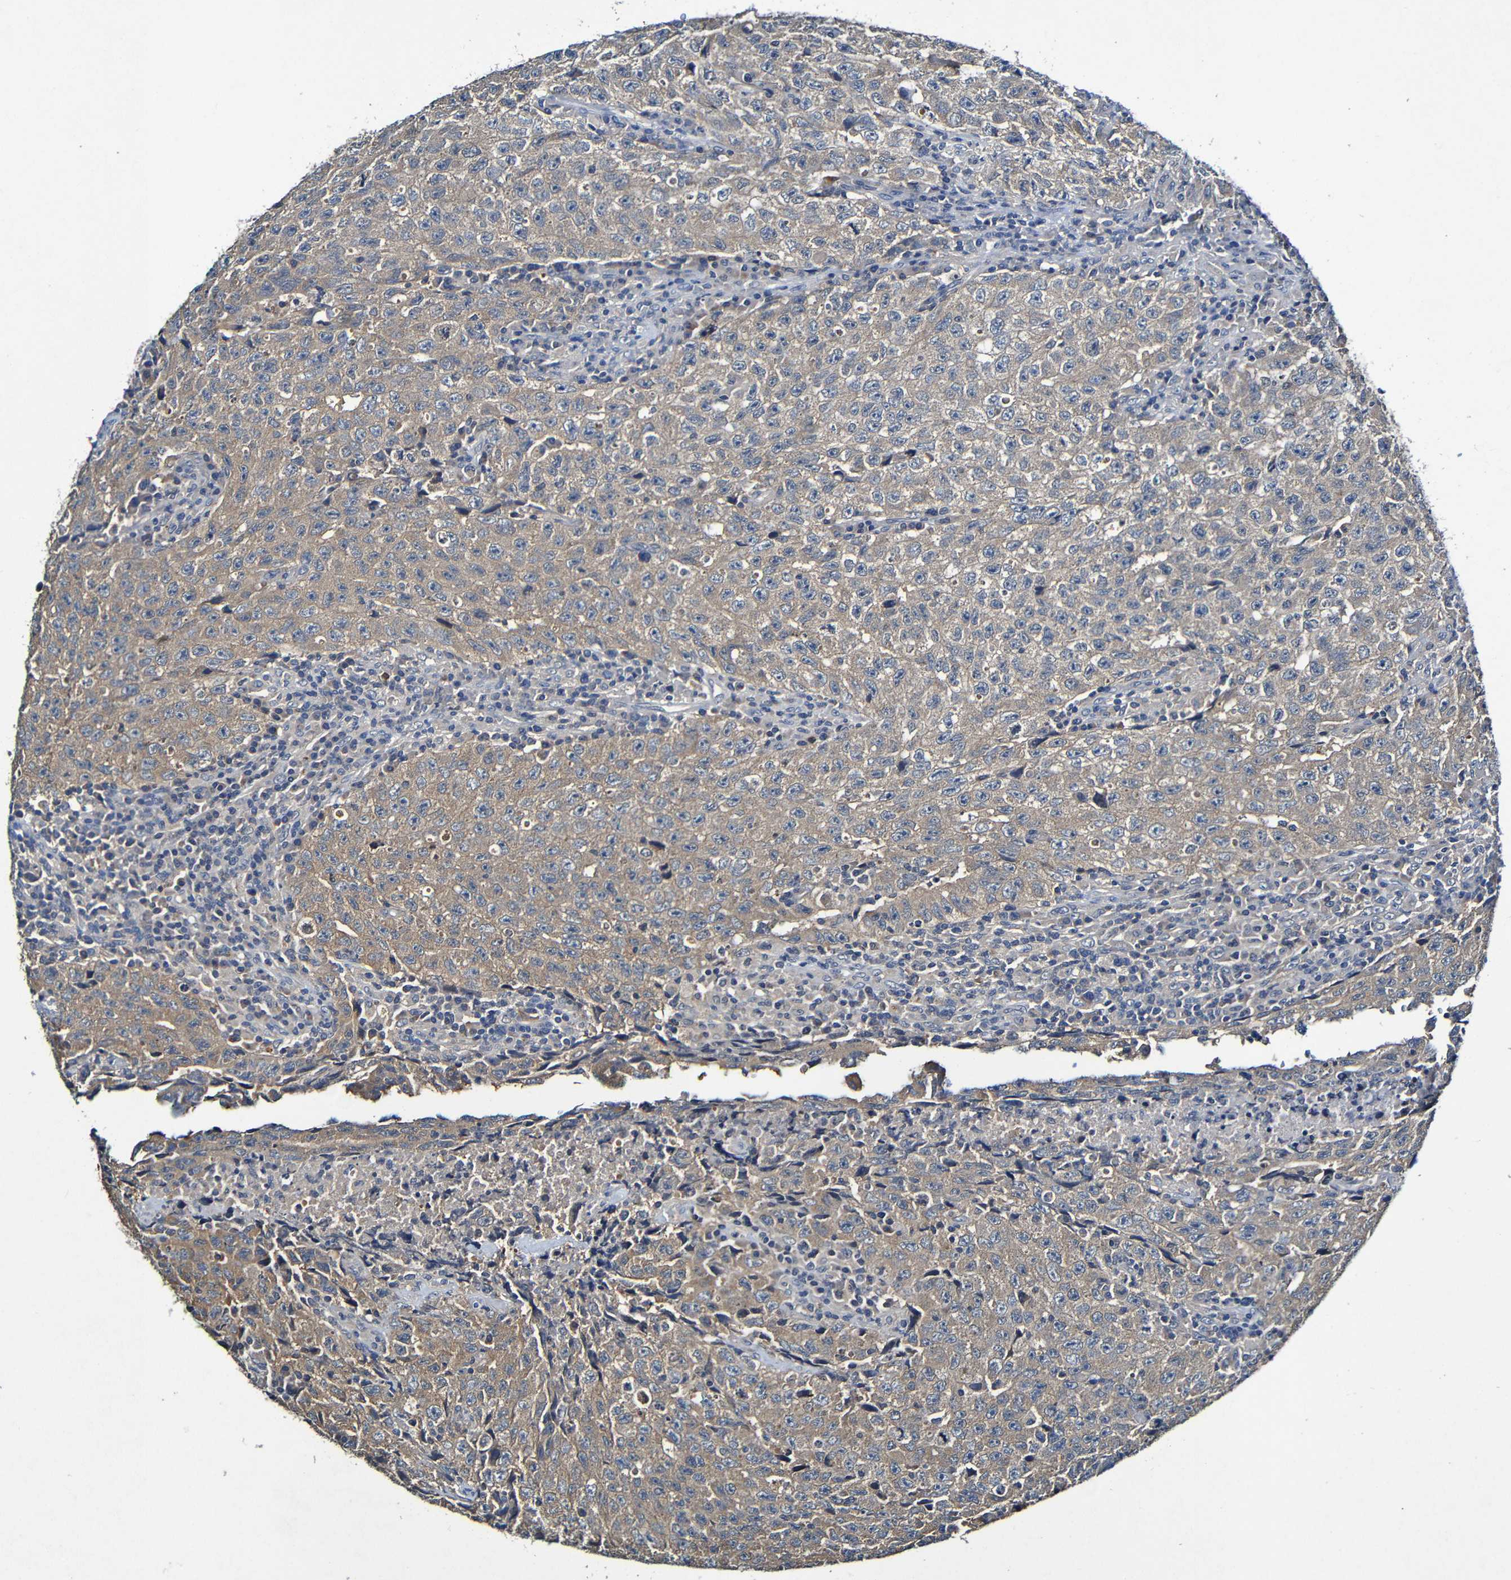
{"staining": {"intensity": "weak", "quantity": ">75%", "location": "cytoplasmic/membranous"}, "tissue": "testis cancer", "cell_type": "Tumor cells", "image_type": "cancer", "snomed": [{"axis": "morphology", "description": "Necrosis, NOS"}, {"axis": "morphology", "description": "Carcinoma, Embryonal, NOS"}, {"axis": "topography", "description": "Testis"}], "caption": "Immunohistochemistry (DAB) staining of testis cancer exhibits weak cytoplasmic/membranous protein positivity in about >75% of tumor cells.", "gene": "LRRC70", "patient": {"sex": "male", "age": 19}}